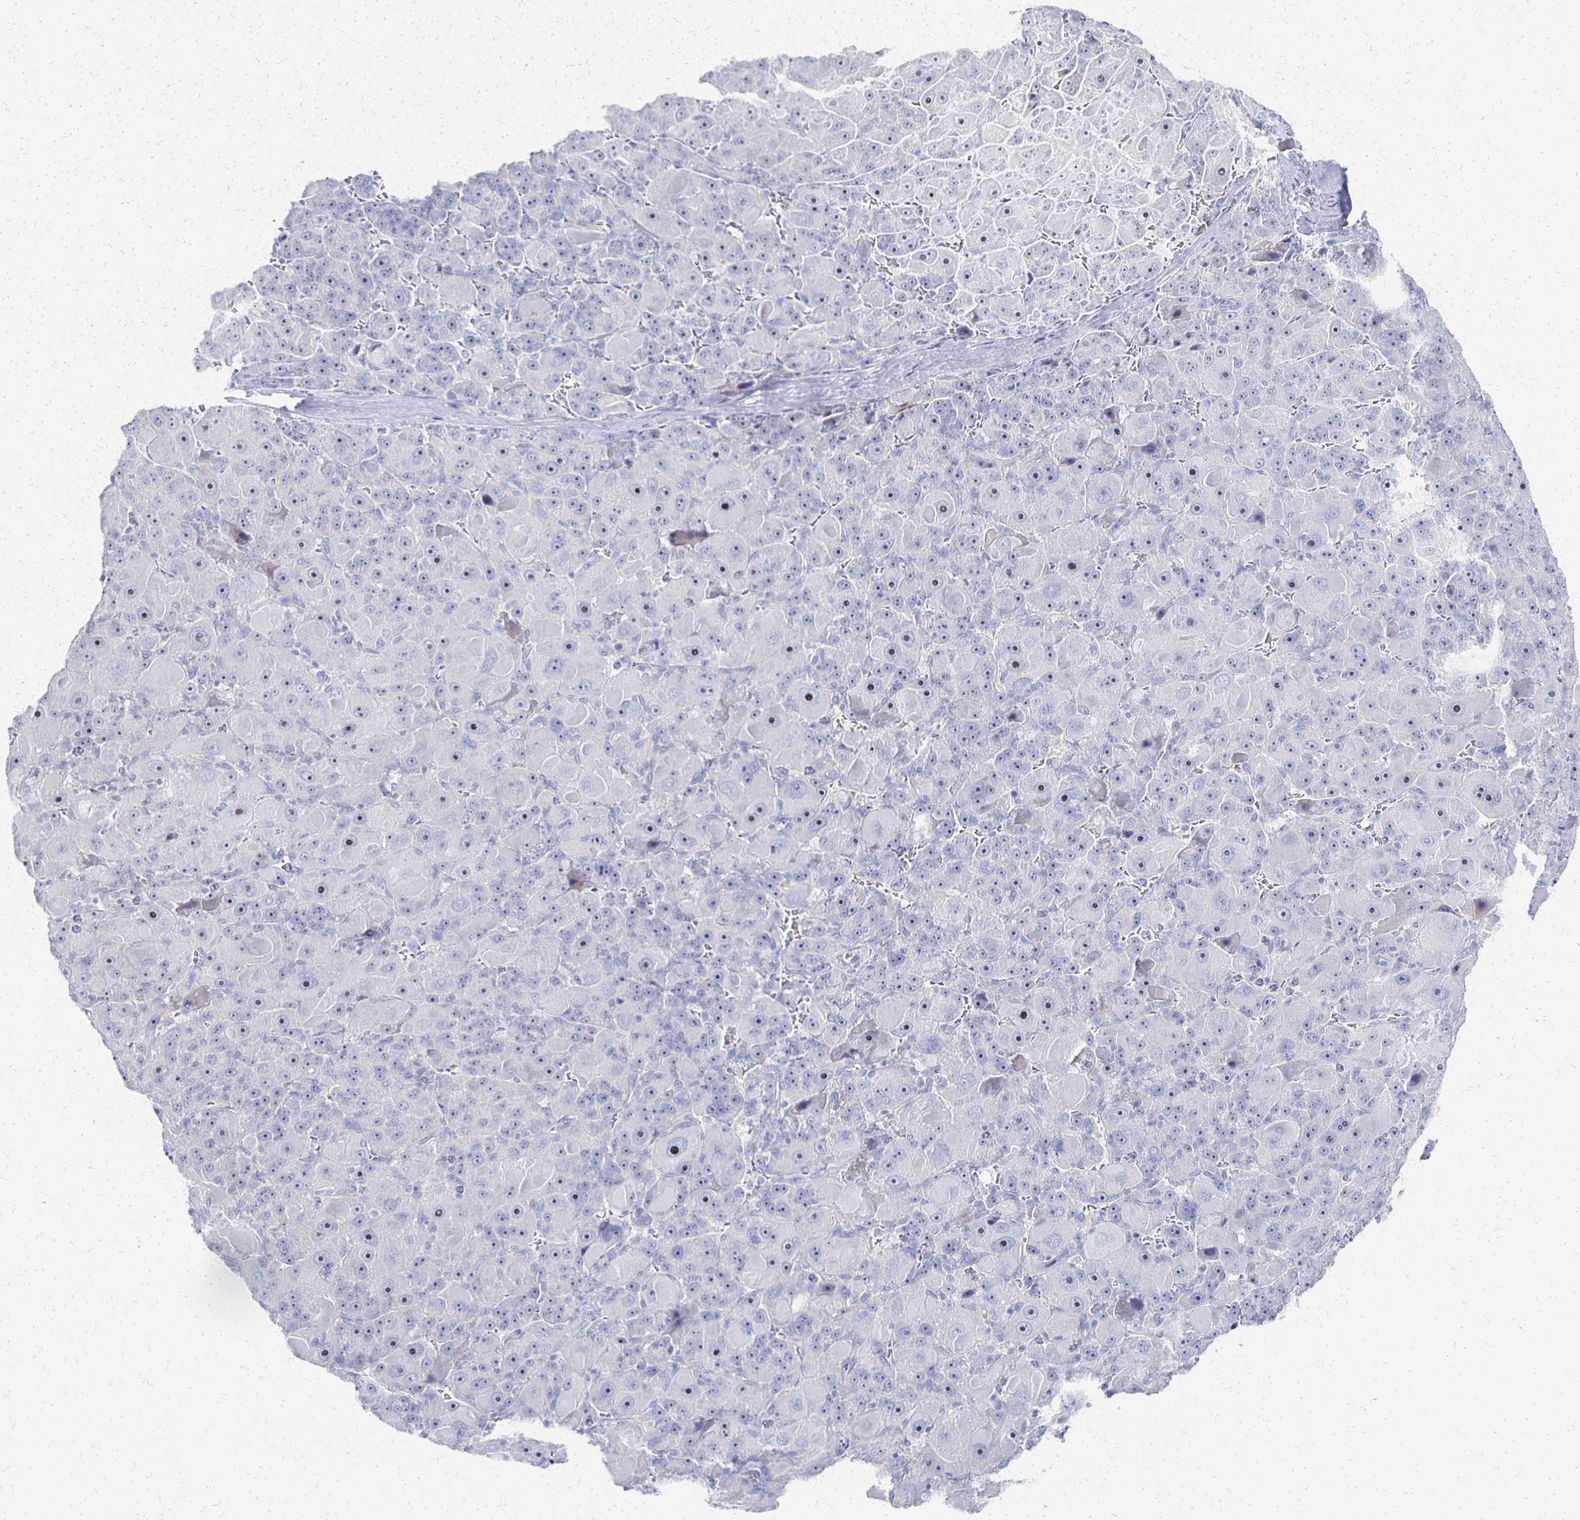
{"staining": {"intensity": "negative", "quantity": "none", "location": "none"}, "tissue": "liver cancer", "cell_type": "Tumor cells", "image_type": "cancer", "snomed": [{"axis": "morphology", "description": "Carcinoma, Hepatocellular, NOS"}, {"axis": "topography", "description": "Liver"}], "caption": "Immunohistochemical staining of liver cancer reveals no significant expression in tumor cells.", "gene": "PRR20A", "patient": {"sex": "male", "age": 76}}